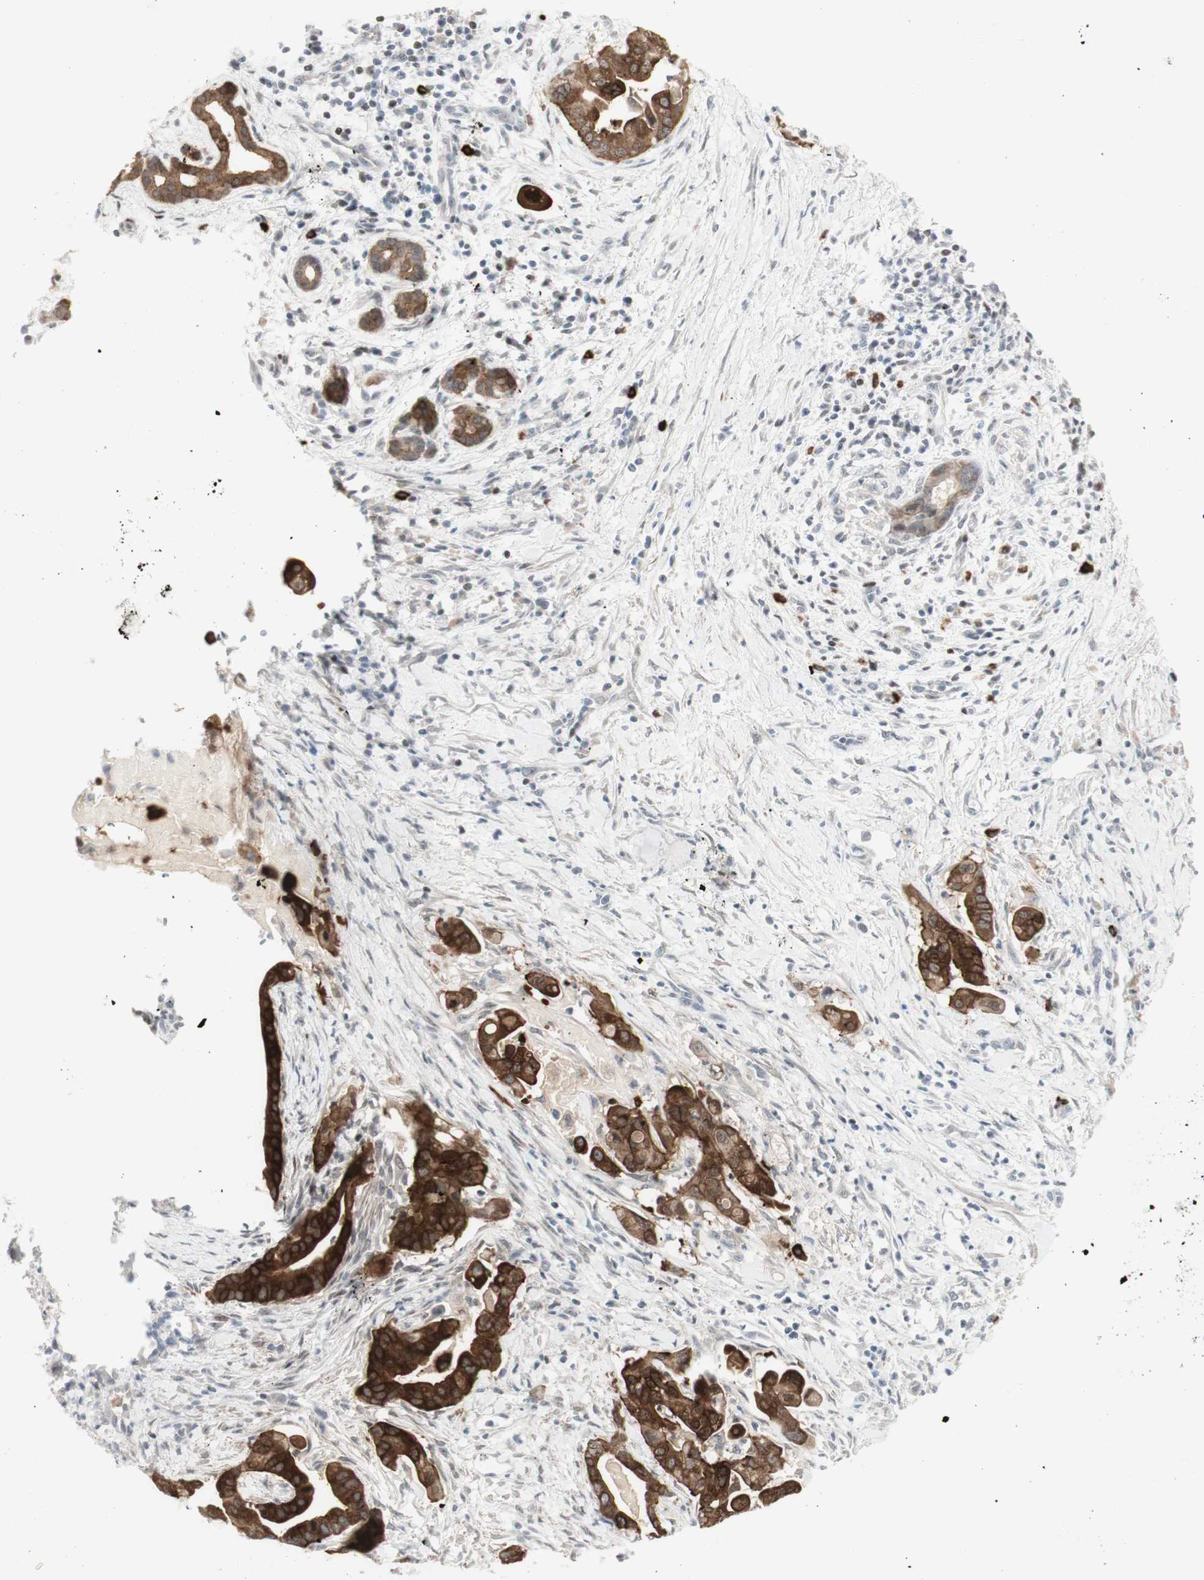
{"staining": {"intensity": "strong", "quantity": ">75%", "location": "cytoplasmic/membranous,nuclear"}, "tissue": "pancreatic cancer", "cell_type": "Tumor cells", "image_type": "cancer", "snomed": [{"axis": "morphology", "description": "Adenocarcinoma, NOS"}, {"axis": "topography", "description": "Pancreas"}], "caption": "Protein expression analysis of human pancreatic cancer (adenocarcinoma) reveals strong cytoplasmic/membranous and nuclear staining in approximately >75% of tumor cells. (DAB IHC with brightfield microscopy, high magnification).", "gene": "C1orf116", "patient": {"sex": "female", "age": 75}}